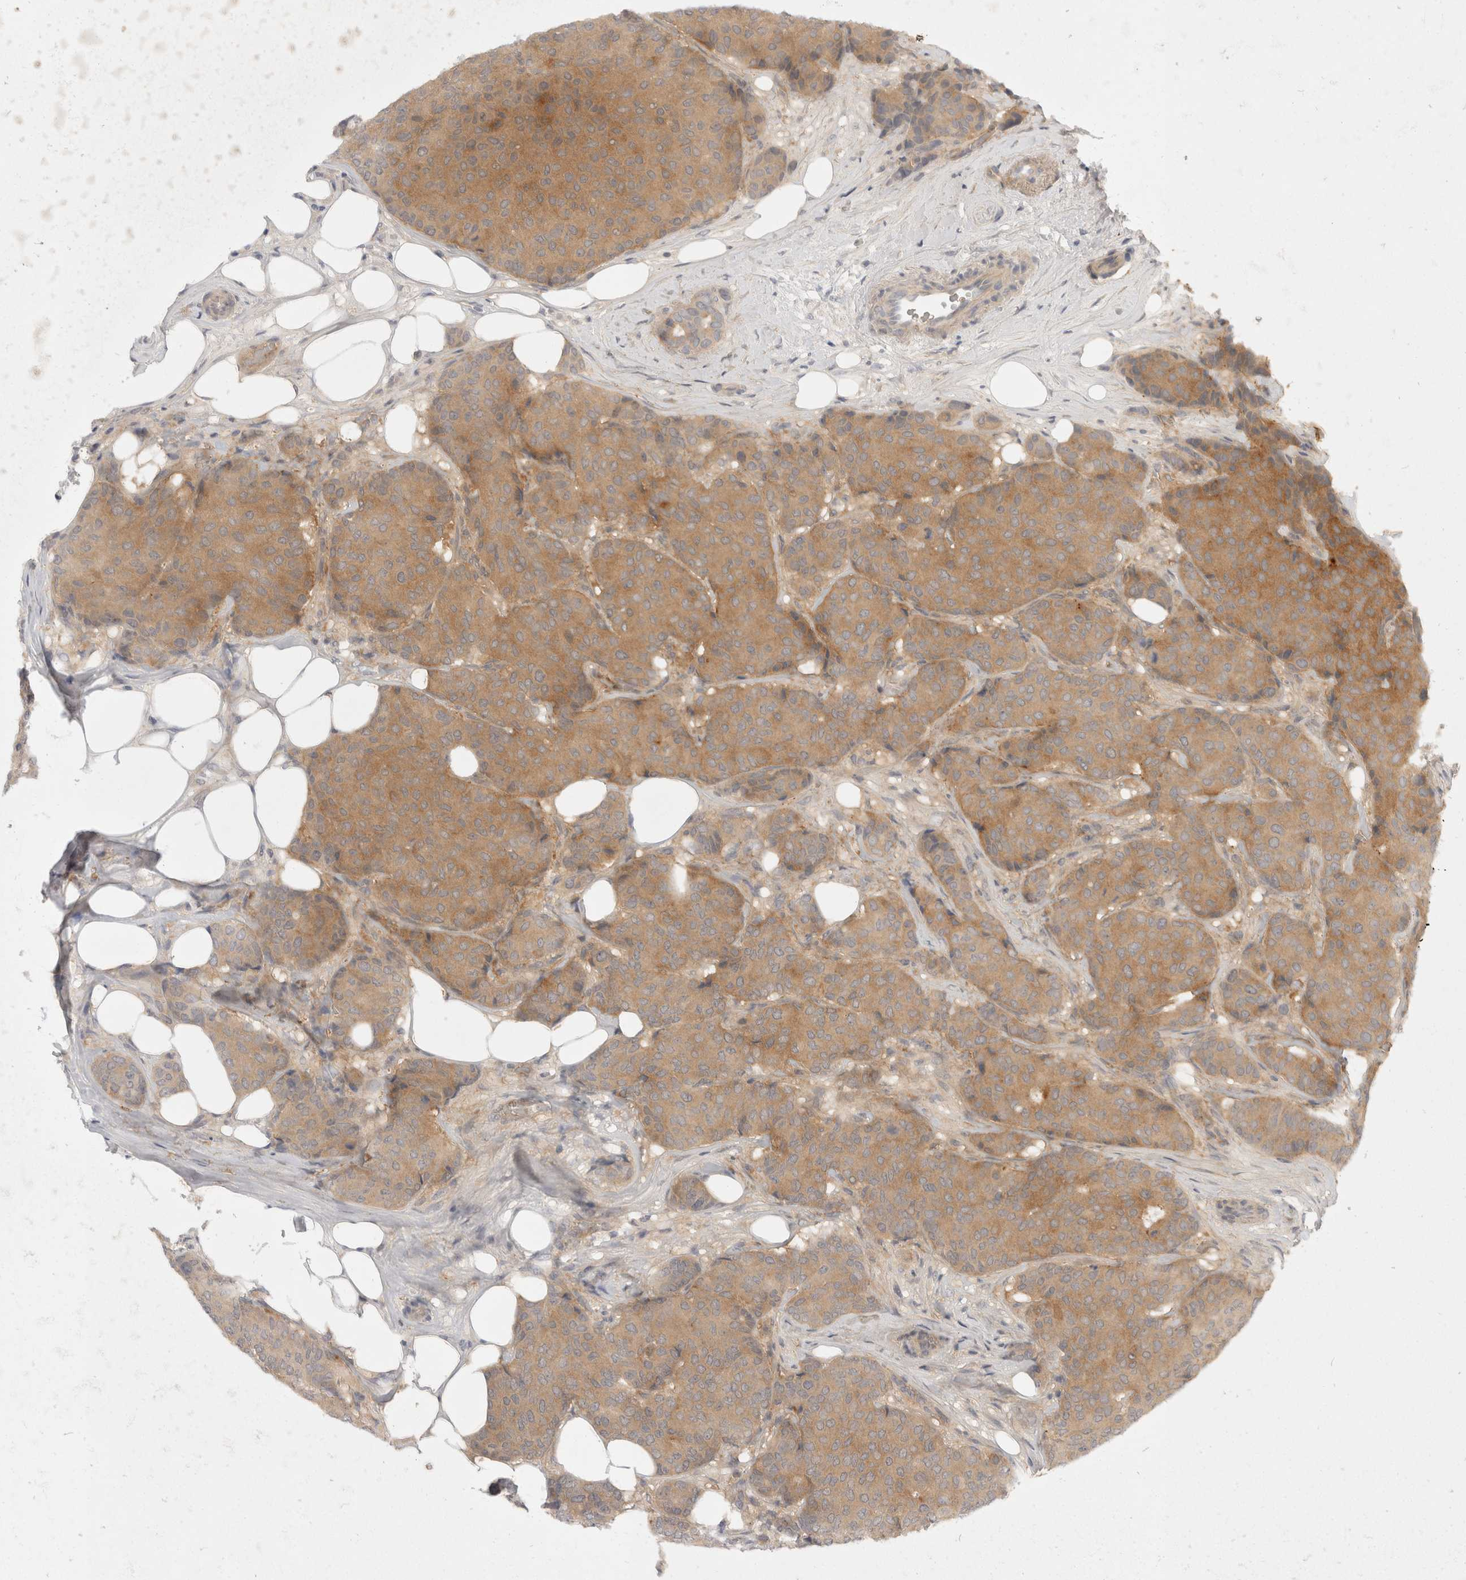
{"staining": {"intensity": "moderate", "quantity": ">75%", "location": "cytoplasmic/membranous"}, "tissue": "breast cancer", "cell_type": "Tumor cells", "image_type": "cancer", "snomed": [{"axis": "morphology", "description": "Duct carcinoma"}, {"axis": "topography", "description": "Breast"}], "caption": "Brown immunohistochemical staining in breast cancer (infiltrating ductal carcinoma) reveals moderate cytoplasmic/membranous expression in about >75% of tumor cells.", "gene": "TOM1L2", "patient": {"sex": "female", "age": 75}}